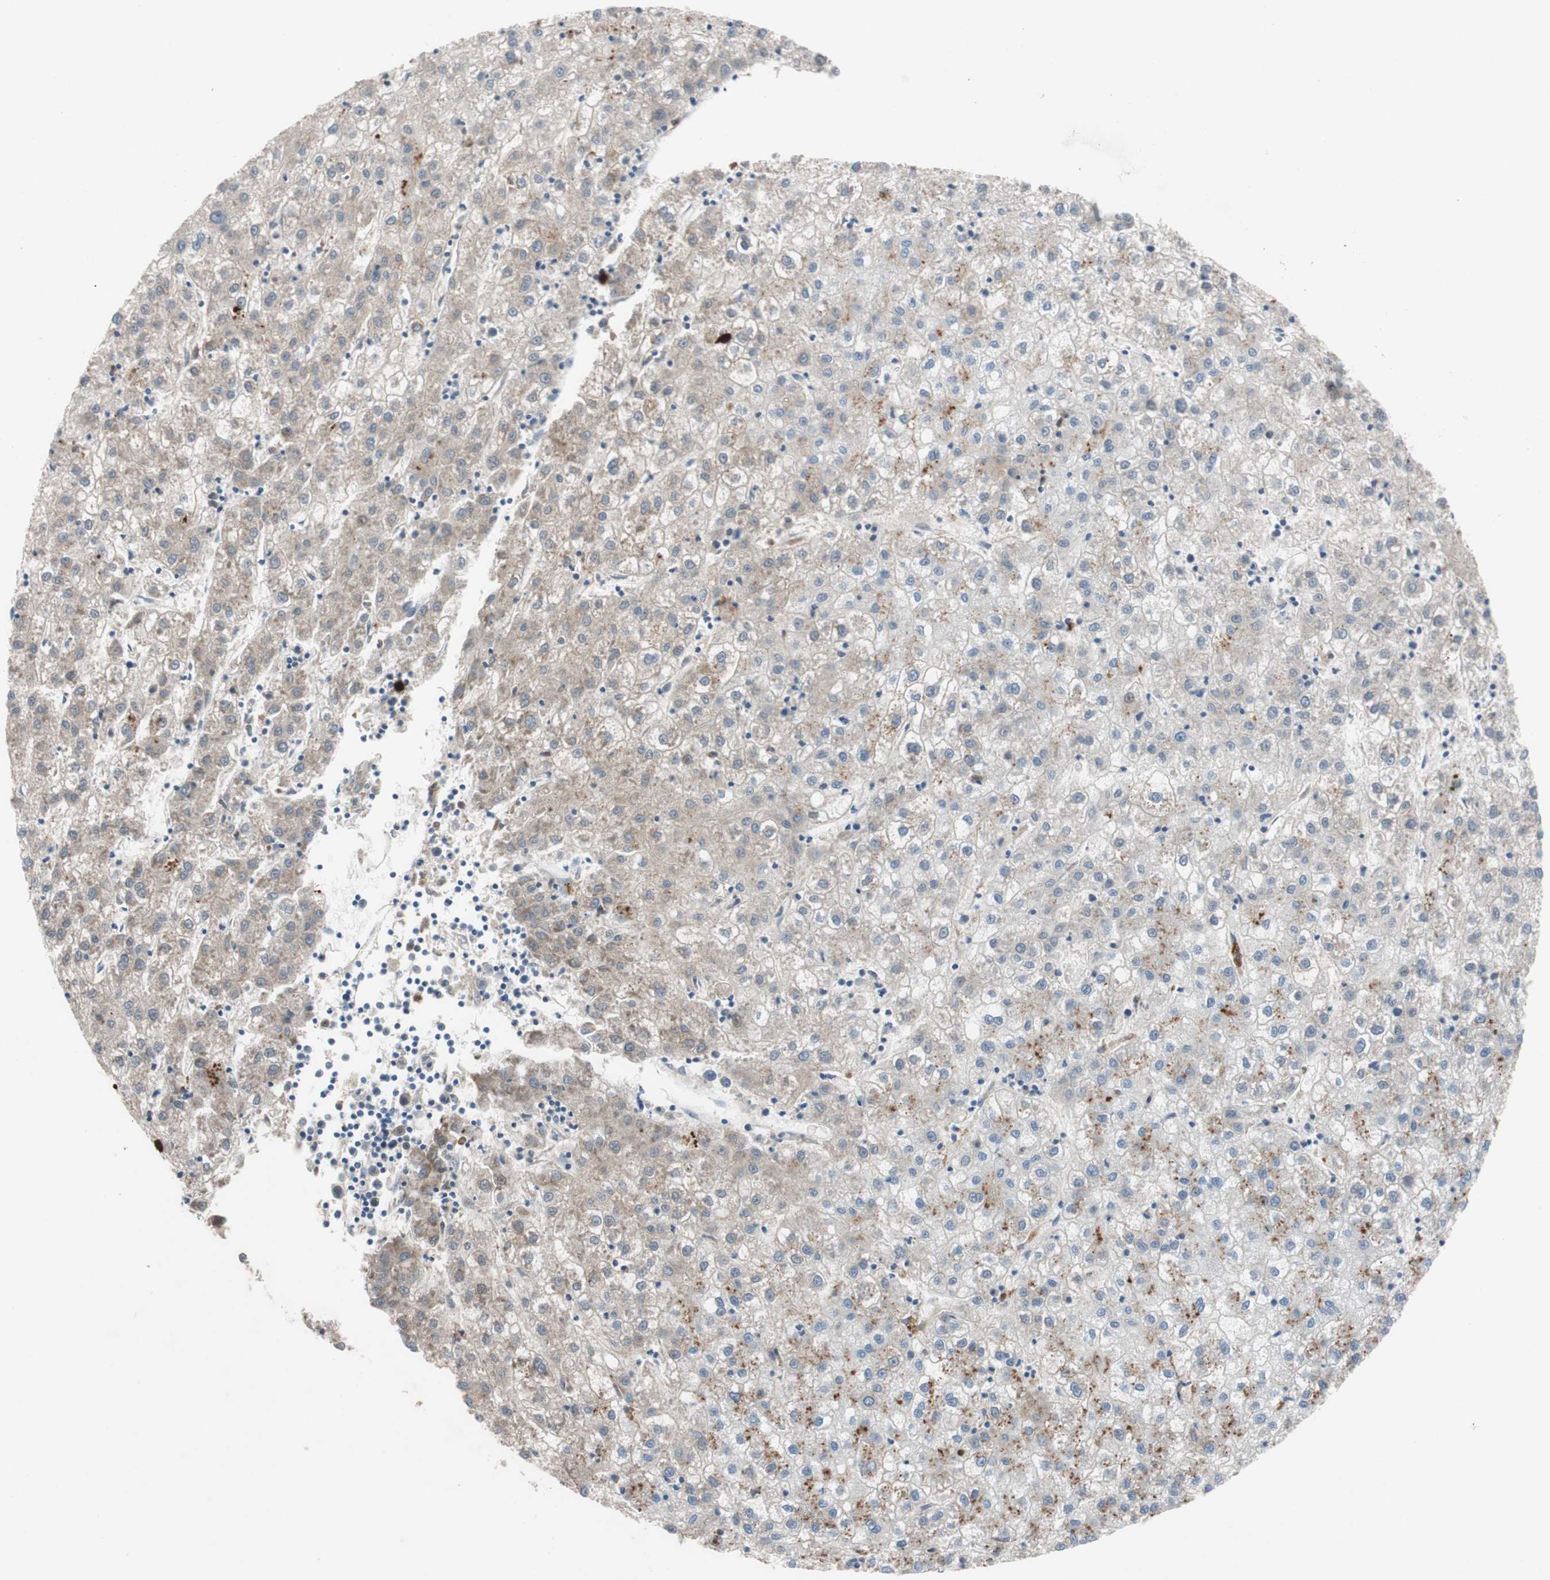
{"staining": {"intensity": "weak", "quantity": "25%-75%", "location": "cytoplasmic/membranous"}, "tissue": "liver cancer", "cell_type": "Tumor cells", "image_type": "cancer", "snomed": [{"axis": "morphology", "description": "Carcinoma, Hepatocellular, NOS"}, {"axis": "topography", "description": "Liver"}], "caption": "Immunohistochemistry (IHC) of liver cancer (hepatocellular carcinoma) shows low levels of weak cytoplasmic/membranous staining in approximately 25%-75% of tumor cells.", "gene": "CLEC4D", "patient": {"sex": "male", "age": 72}}